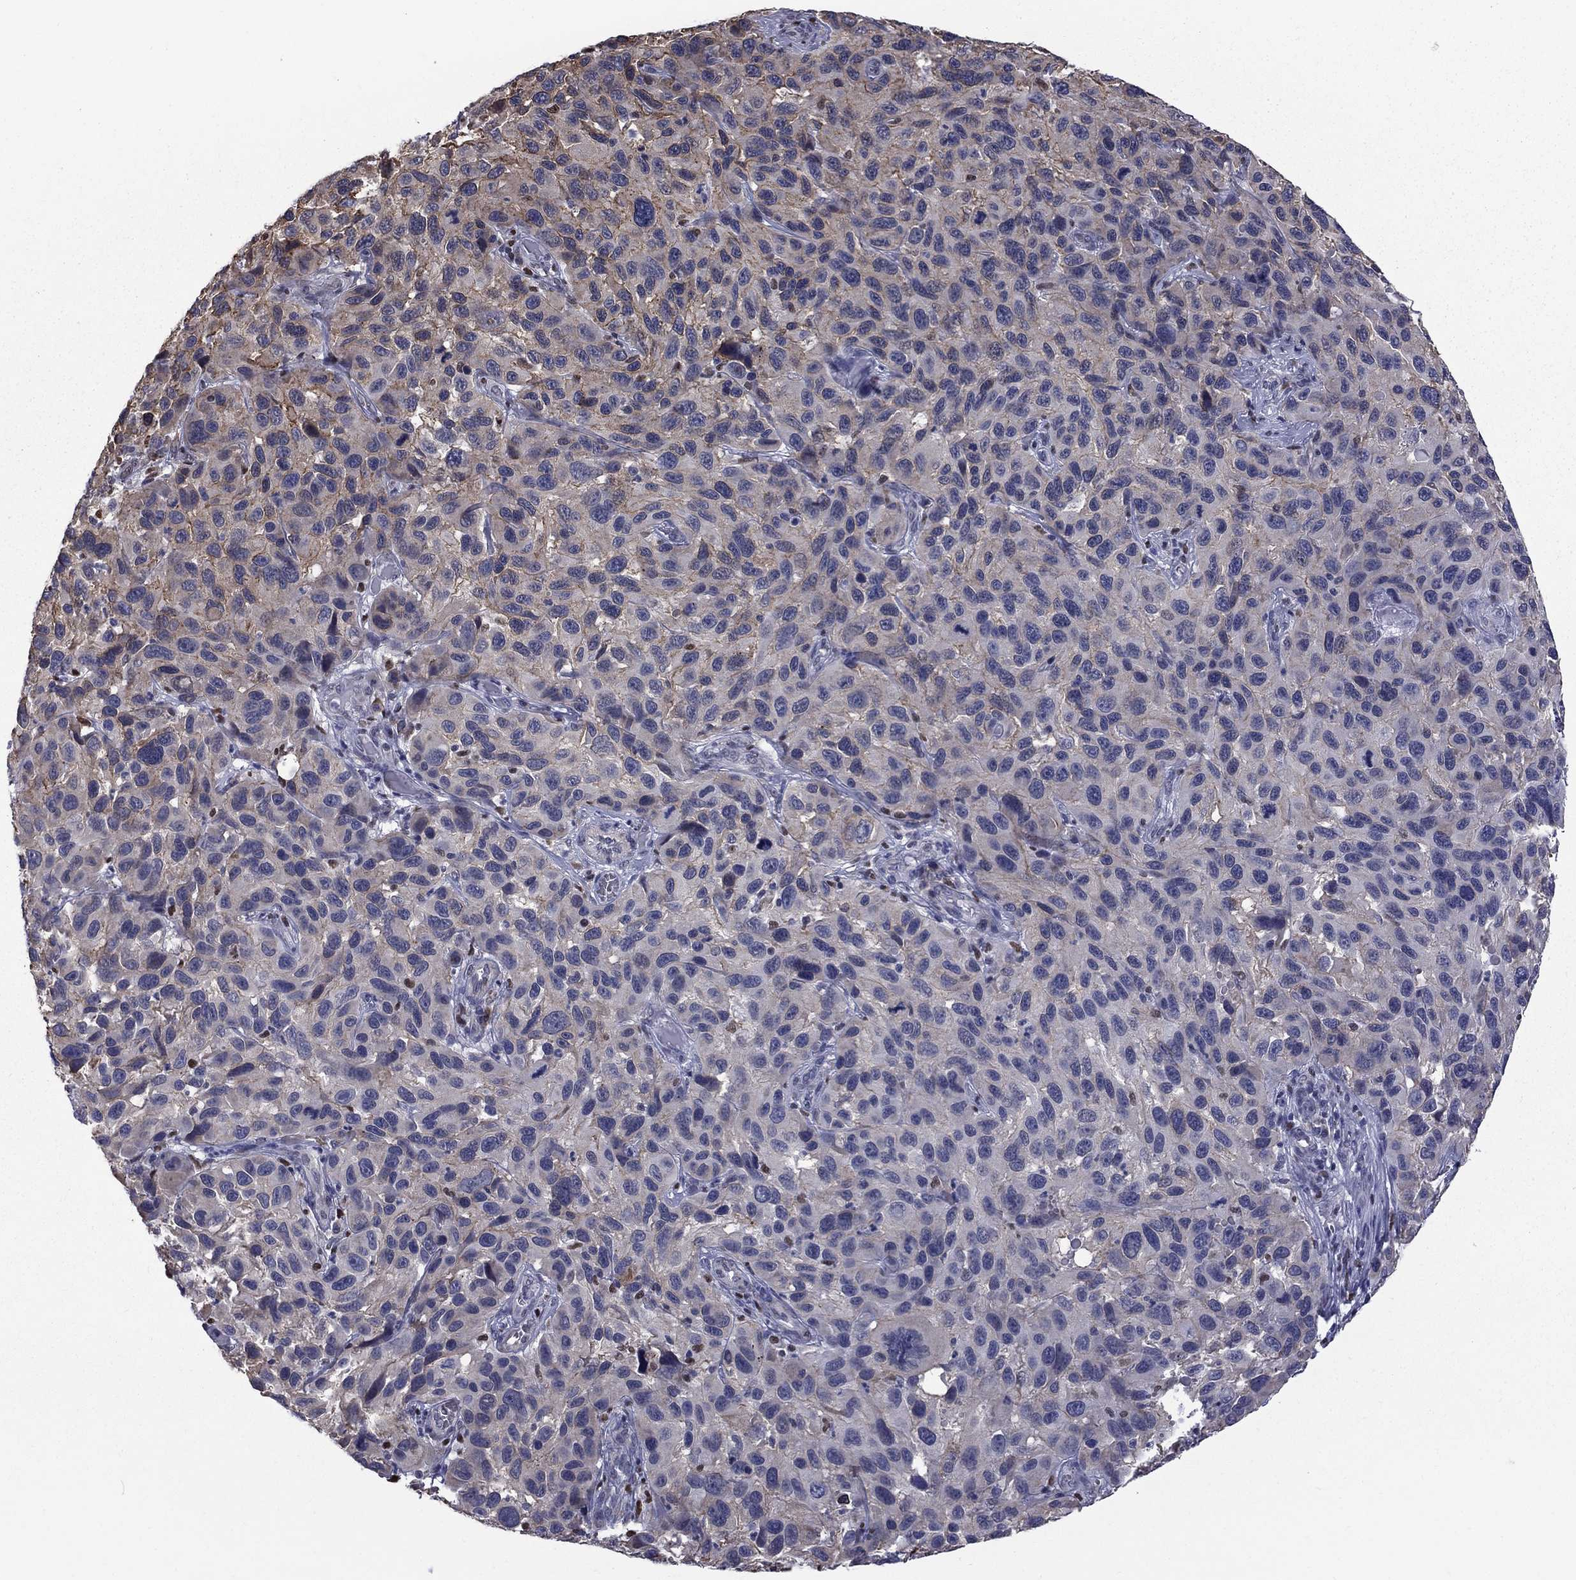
{"staining": {"intensity": "weak", "quantity": "<25%", "location": "cytoplasmic/membranous"}, "tissue": "melanoma", "cell_type": "Tumor cells", "image_type": "cancer", "snomed": [{"axis": "morphology", "description": "Malignant melanoma, NOS"}, {"axis": "topography", "description": "Skin"}], "caption": "This is an IHC histopathology image of human melanoma. There is no expression in tumor cells.", "gene": "HSPB2", "patient": {"sex": "male", "age": 53}}